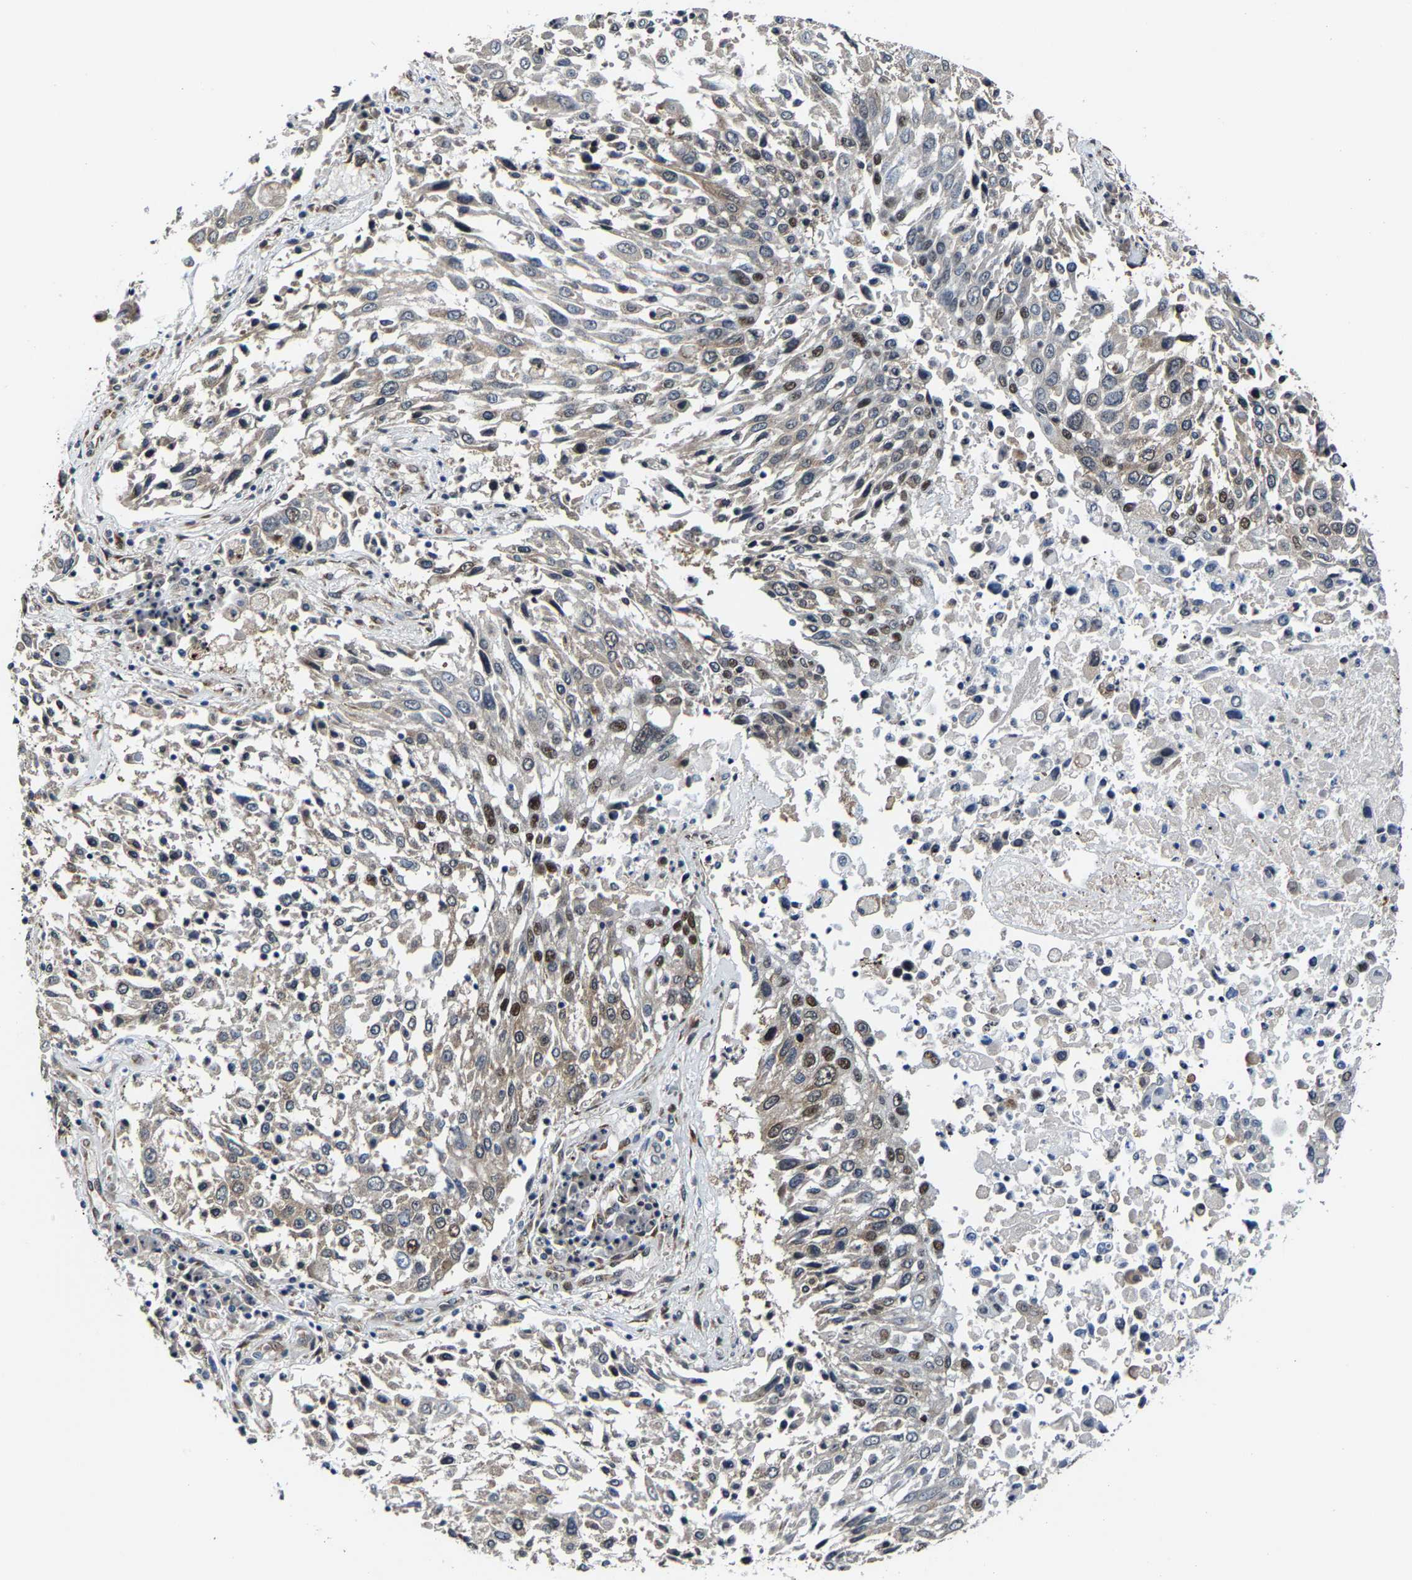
{"staining": {"intensity": "strong", "quantity": "<25%", "location": "nuclear"}, "tissue": "lung cancer", "cell_type": "Tumor cells", "image_type": "cancer", "snomed": [{"axis": "morphology", "description": "Squamous cell carcinoma, NOS"}, {"axis": "topography", "description": "Lung"}], "caption": "Lung squamous cell carcinoma stained with immunohistochemistry shows strong nuclear staining in approximately <25% of tumor cells.", "gene": "METTL1", "patient": {"sex": "male", "age": 65}}